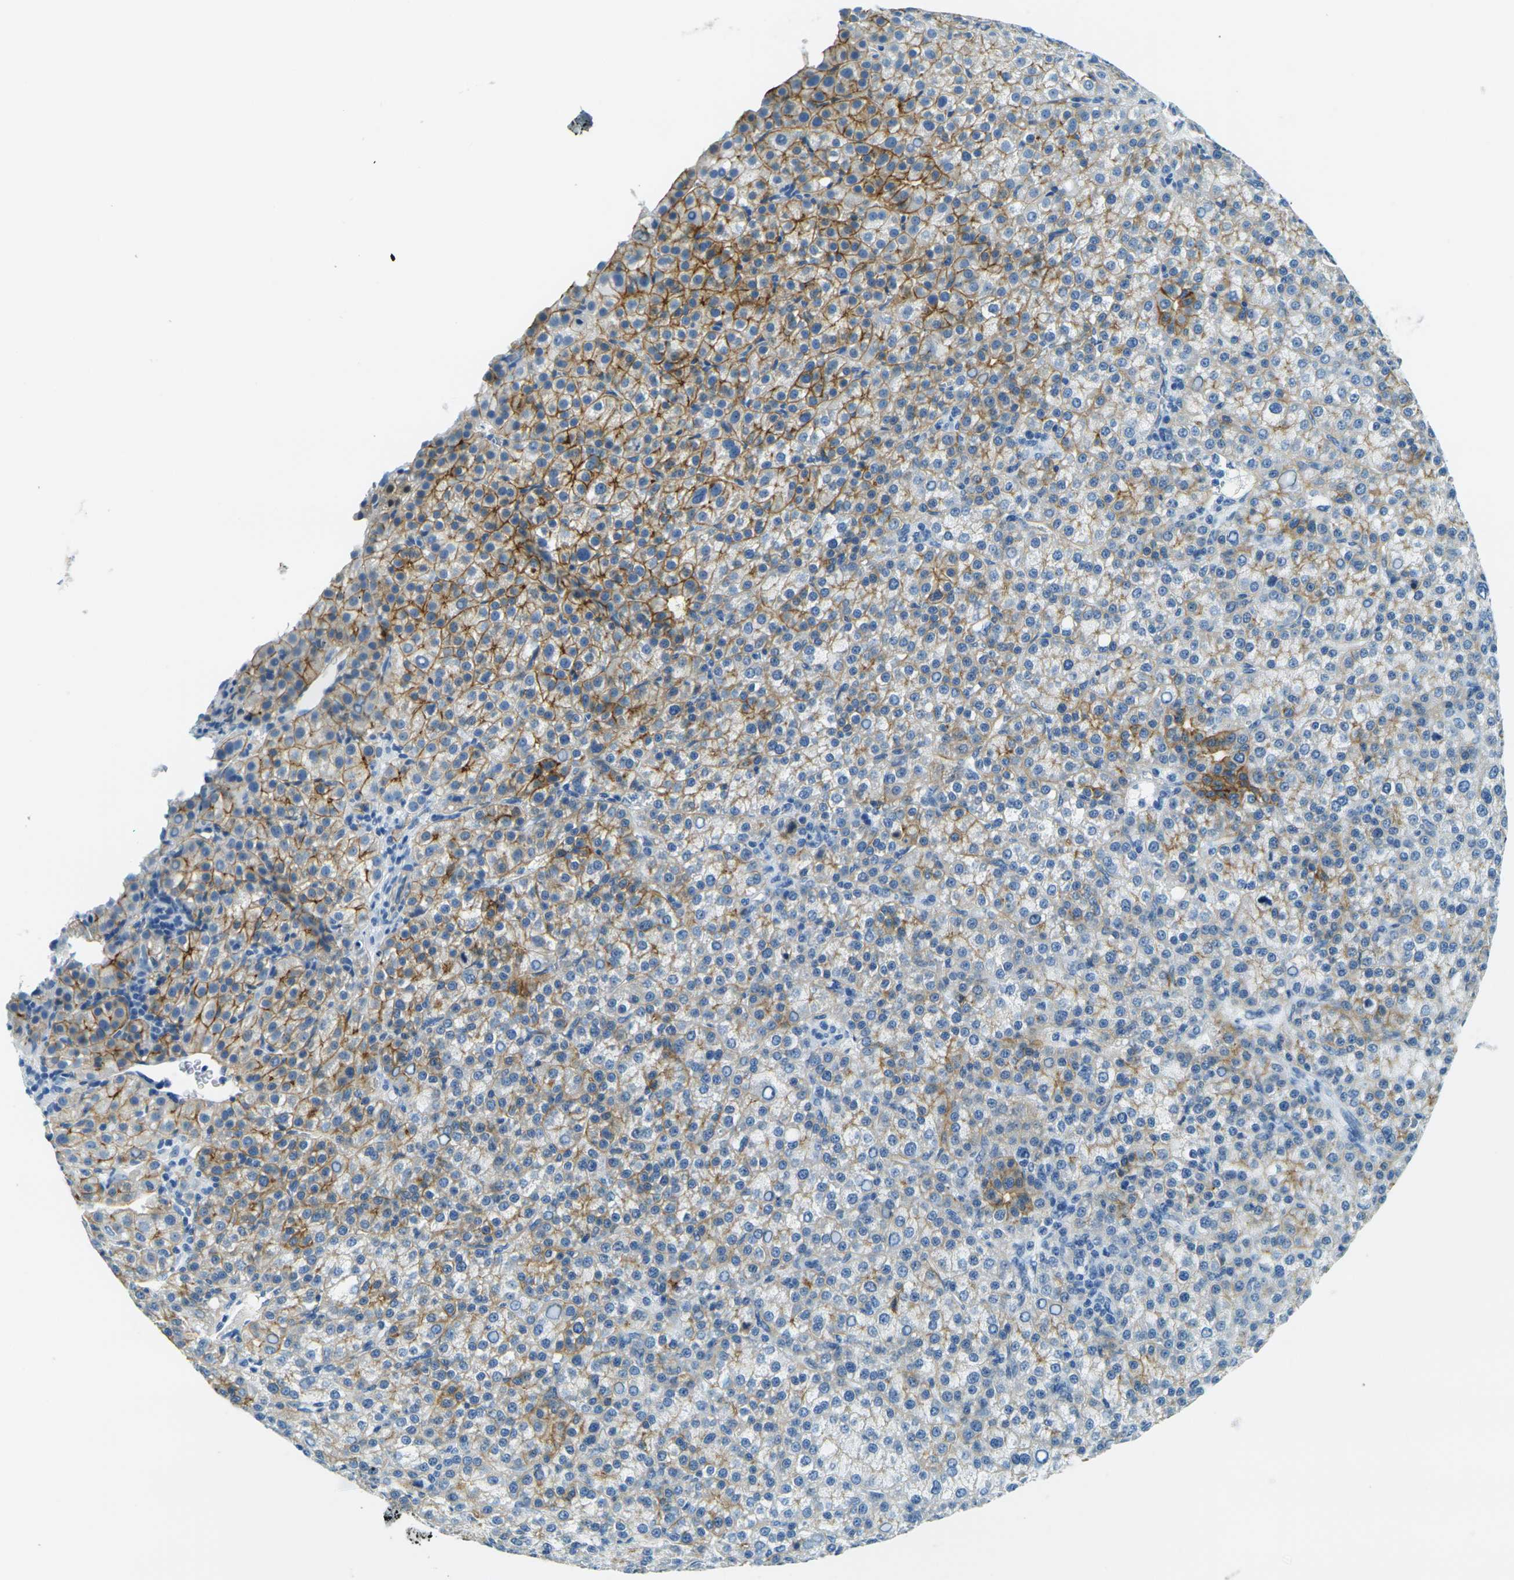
{"staining": {"intensity": "moderate", "quantity": "25%-75%", "location": "cytoplasmic/membranous"}, "tissue": "liver cancer", "cell_type": "Tumor cells", "image_type": "cancer", "snomed": [{"axis": "morphology", "description": "Carcinoma, Hepatocellular, NOS"}, {"axis": "topography", "description": "Liver"}], "caption": "DAB (3,3'-diaminobenzidine) immunohistochemical staining of liver cancer demonstrates moderate cytoplasmic/membranous protein staining in approximately 25%-75% of tumor cells.", "gene": "OCLN", "patient": {"sex": "female", "age": 58}}